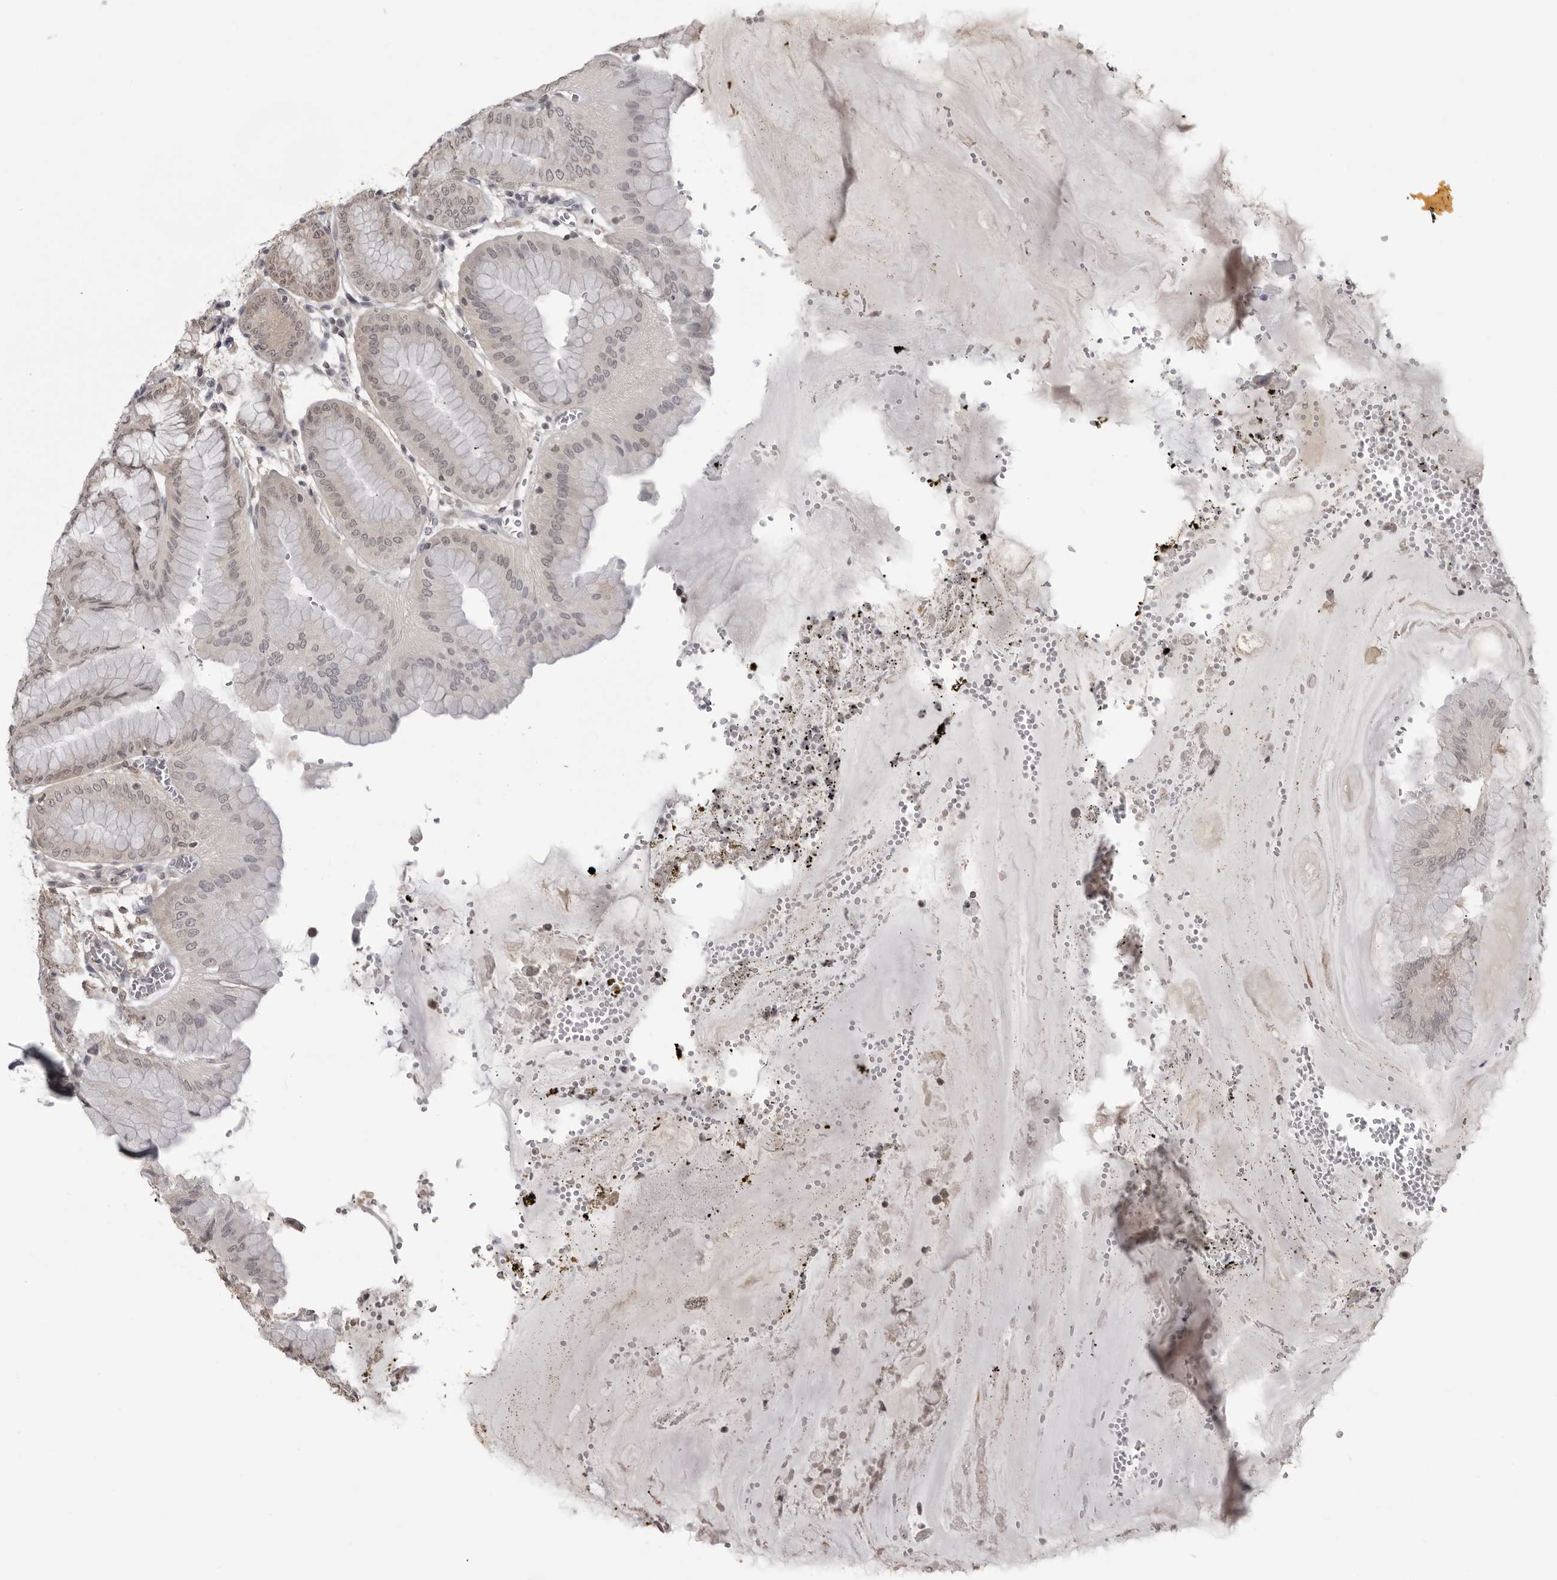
{"staining": {"intensity": "weak", "quantity": "25%-75%", "location": "cytoplasmic/membranous,nuclear"}, "tissue": "stomach", "cell_type": "Glandular cells", "image_type": "normal", "snomed": [{"axis": "morphology", "description": "Normal tissue, NOS"}, {"axis": "topography", "description": "Stomach, lower"}], "caption": "Immunohistochemistry (IHC) histopathology image of normal human stomach stained for a protein (brown), which reveals low levels of weak cytoplasmic/membranous,nuclear staining in approximately 25%-75% of glandular cells.", "gene": "PDCL3", "patient": {"sex": "male", "age": 71}}